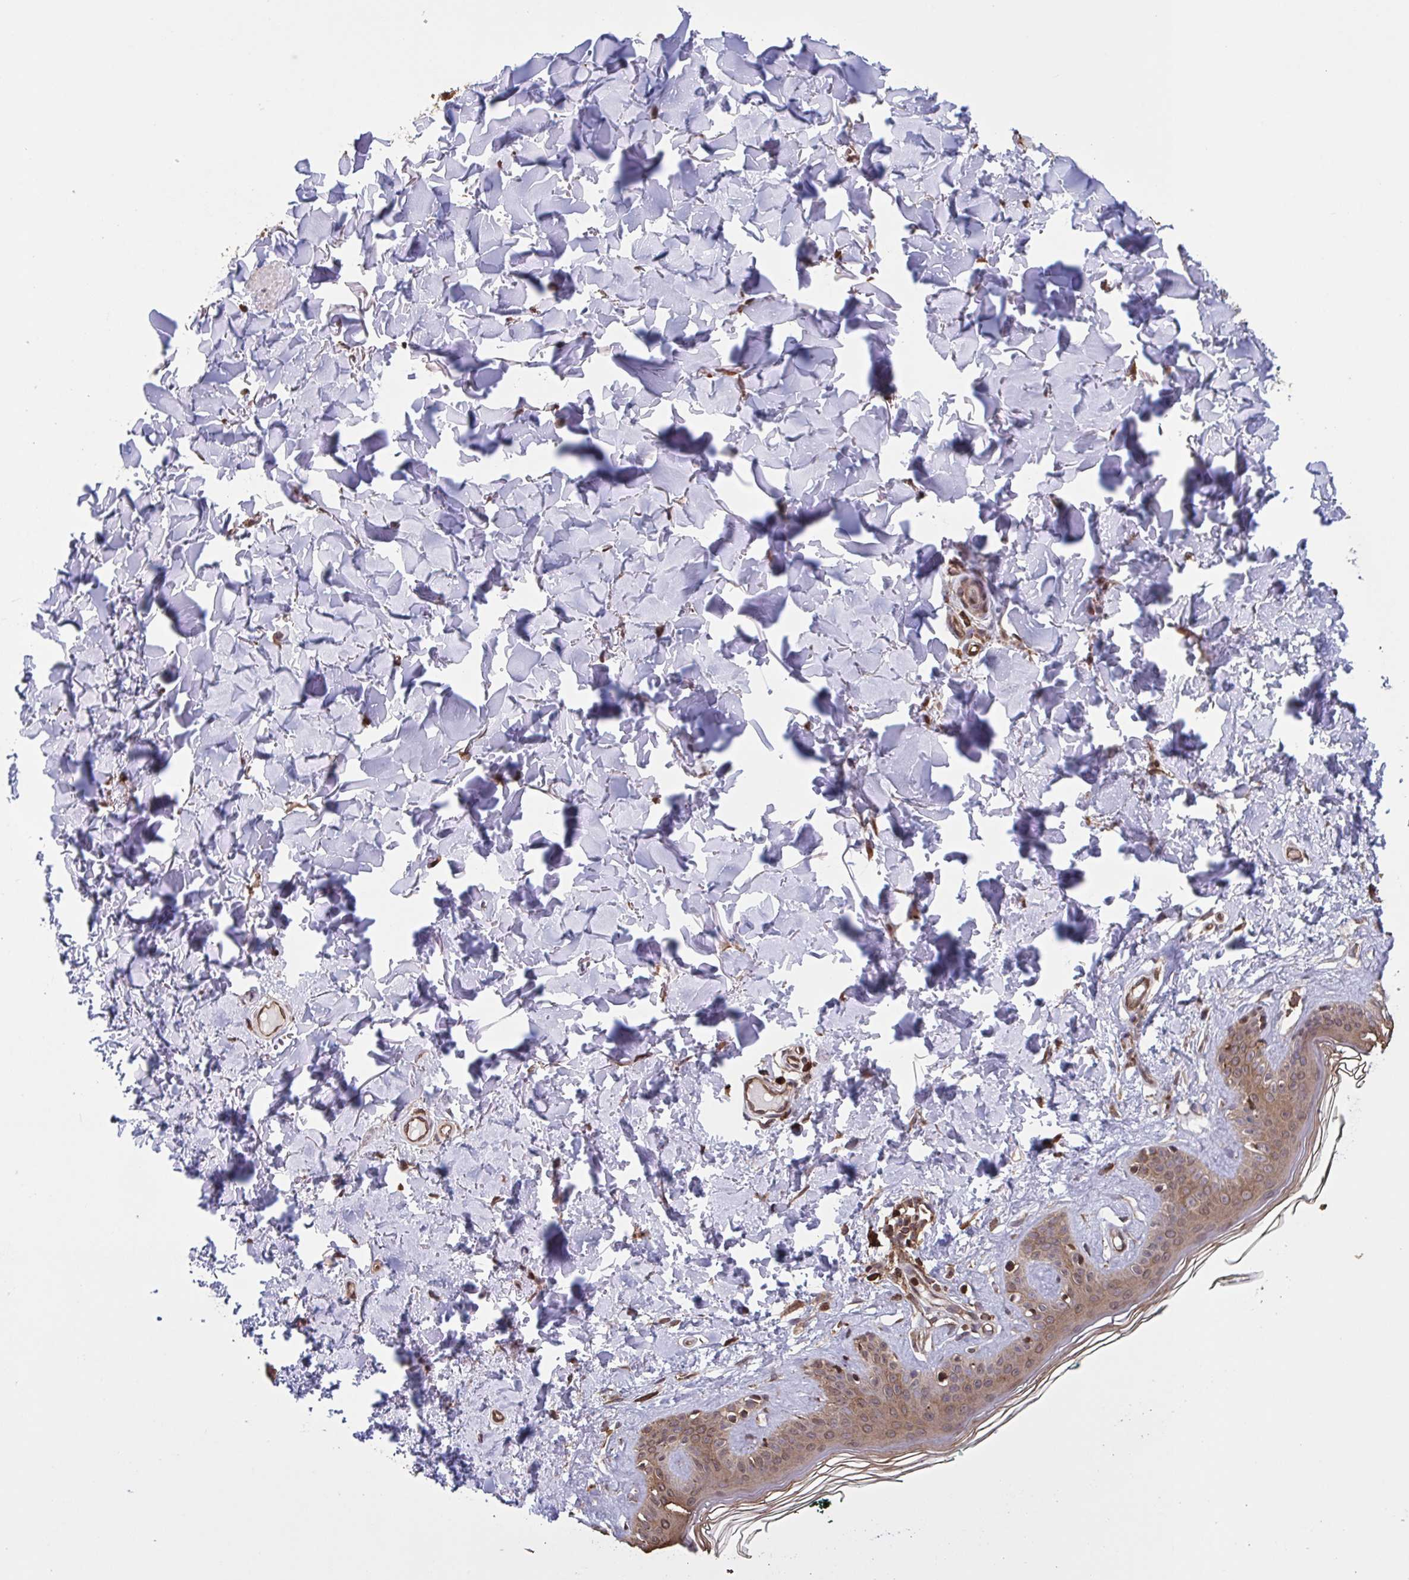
{"staining": {"intensity": "weak", "quantity": ">75%", "location": "cytoplasmic/membranous"}, "tissue": "skin", "cell_type": "Fibroblasts", "image_type": "normal", "snomed": [{"axis": "morphology", "description": "Normal tissue, NOS"}, {"axis": "topography", "description": "Skin"}, {"axis": "topography", "description": "Peripheral nerve tissue"}], "caption": "An image of human skin stained for a protein reveals weak cytoplasmic/membranous brown staining in fibroblasts.", "gene": "SEC63", "patient": {"sex": "female", "age": 45}}